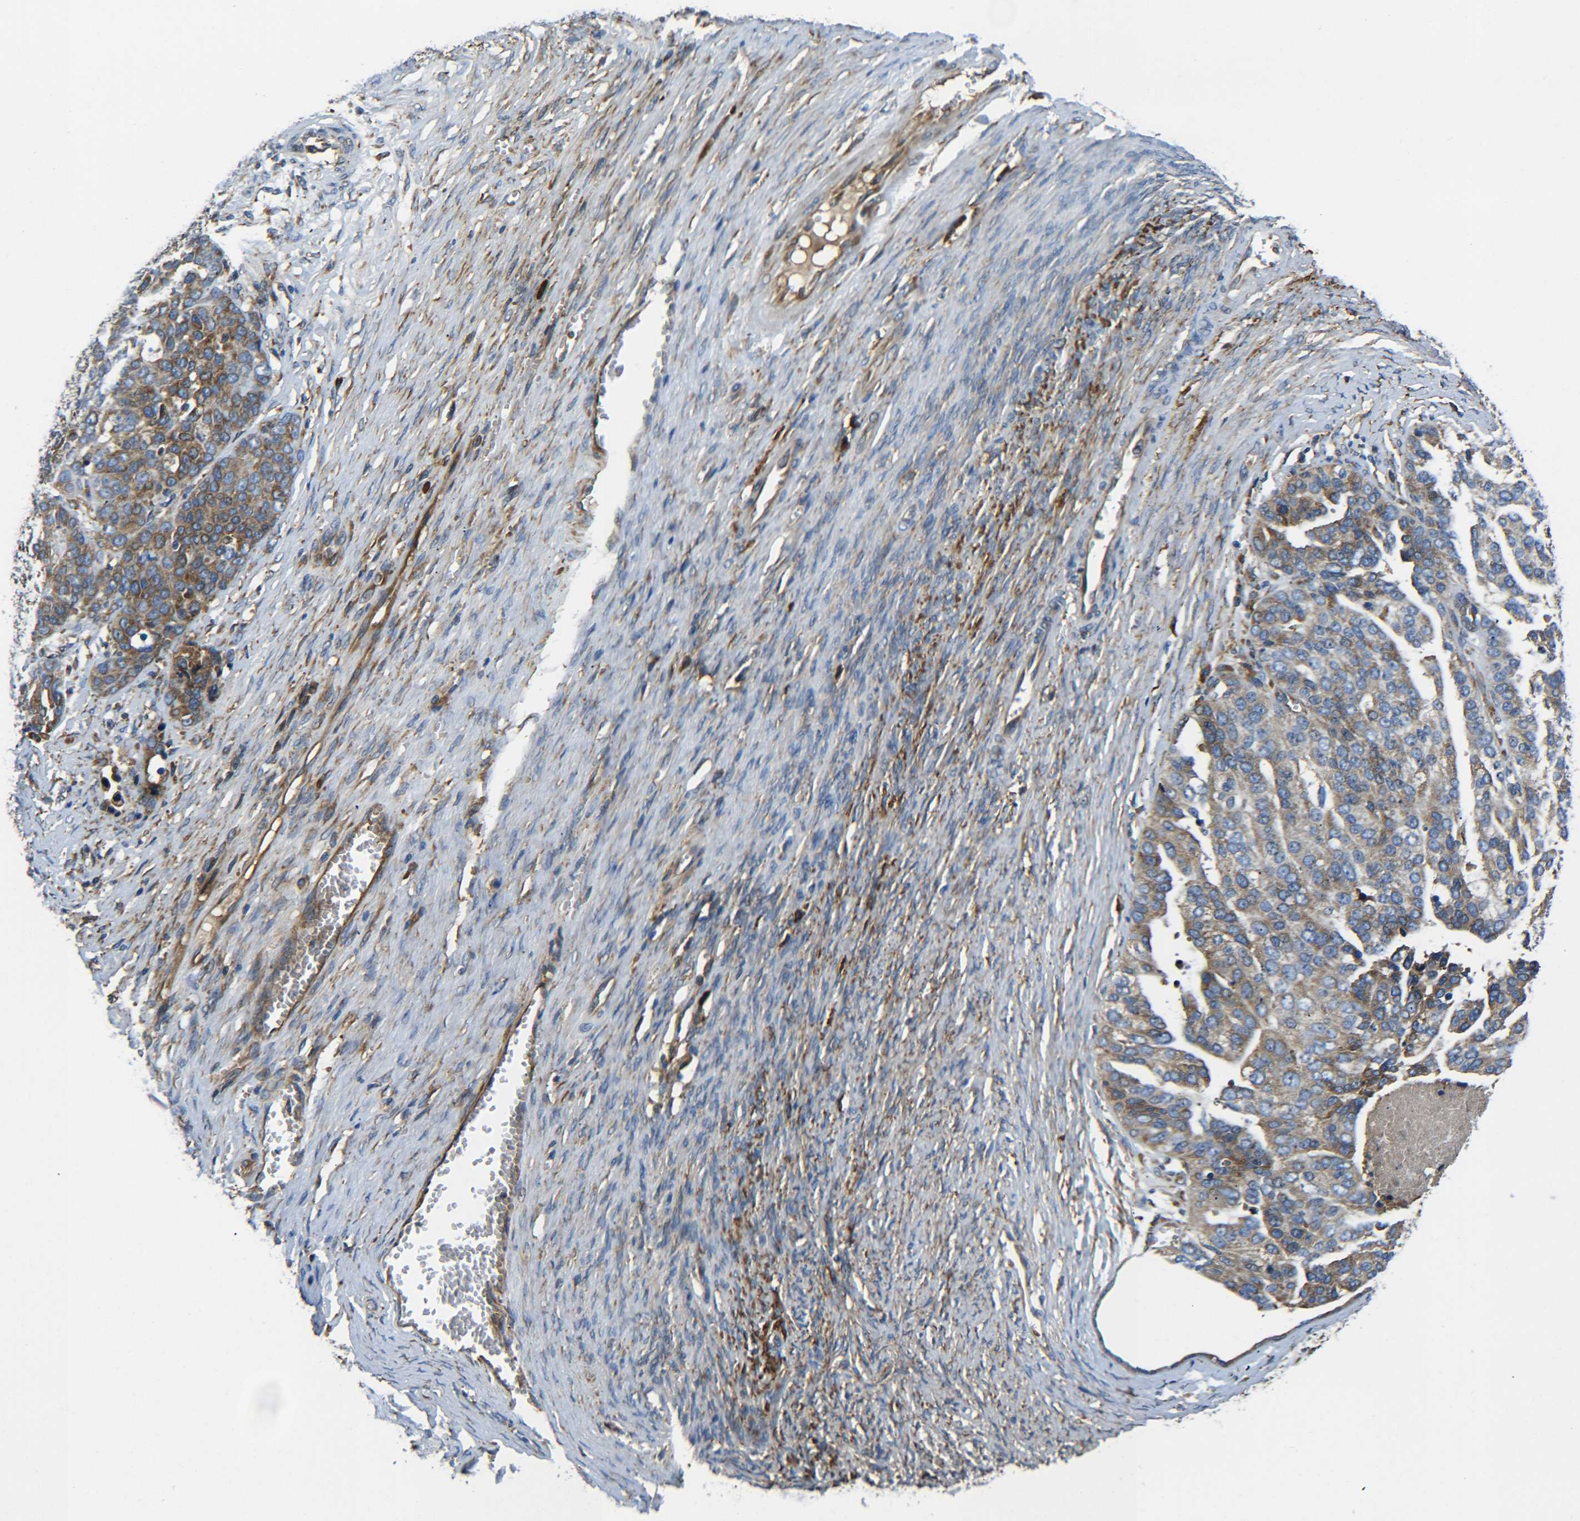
{"staining": {"intensity": "moderate", "quantity": "<25%", "location": "cytoplasmic/membranous"}, "tissue": "ovarian cancer", "cell_type": "Tumor cells", "image_type": "cancer", "snomed": [{"axis": "morphology", "description": "Cystadenocarcinoma, serous, NOS"}, {"axis": "topography", "description": "Ovary"}], "caption": "Tumor cells display low levels of moderate cytoplasmic/membranous expression in about <25% of cells in ovarian cancer (serous cystadenocarcinoma).", "gene": "PREB", "patient": {"sex": "female", "age": 44}}